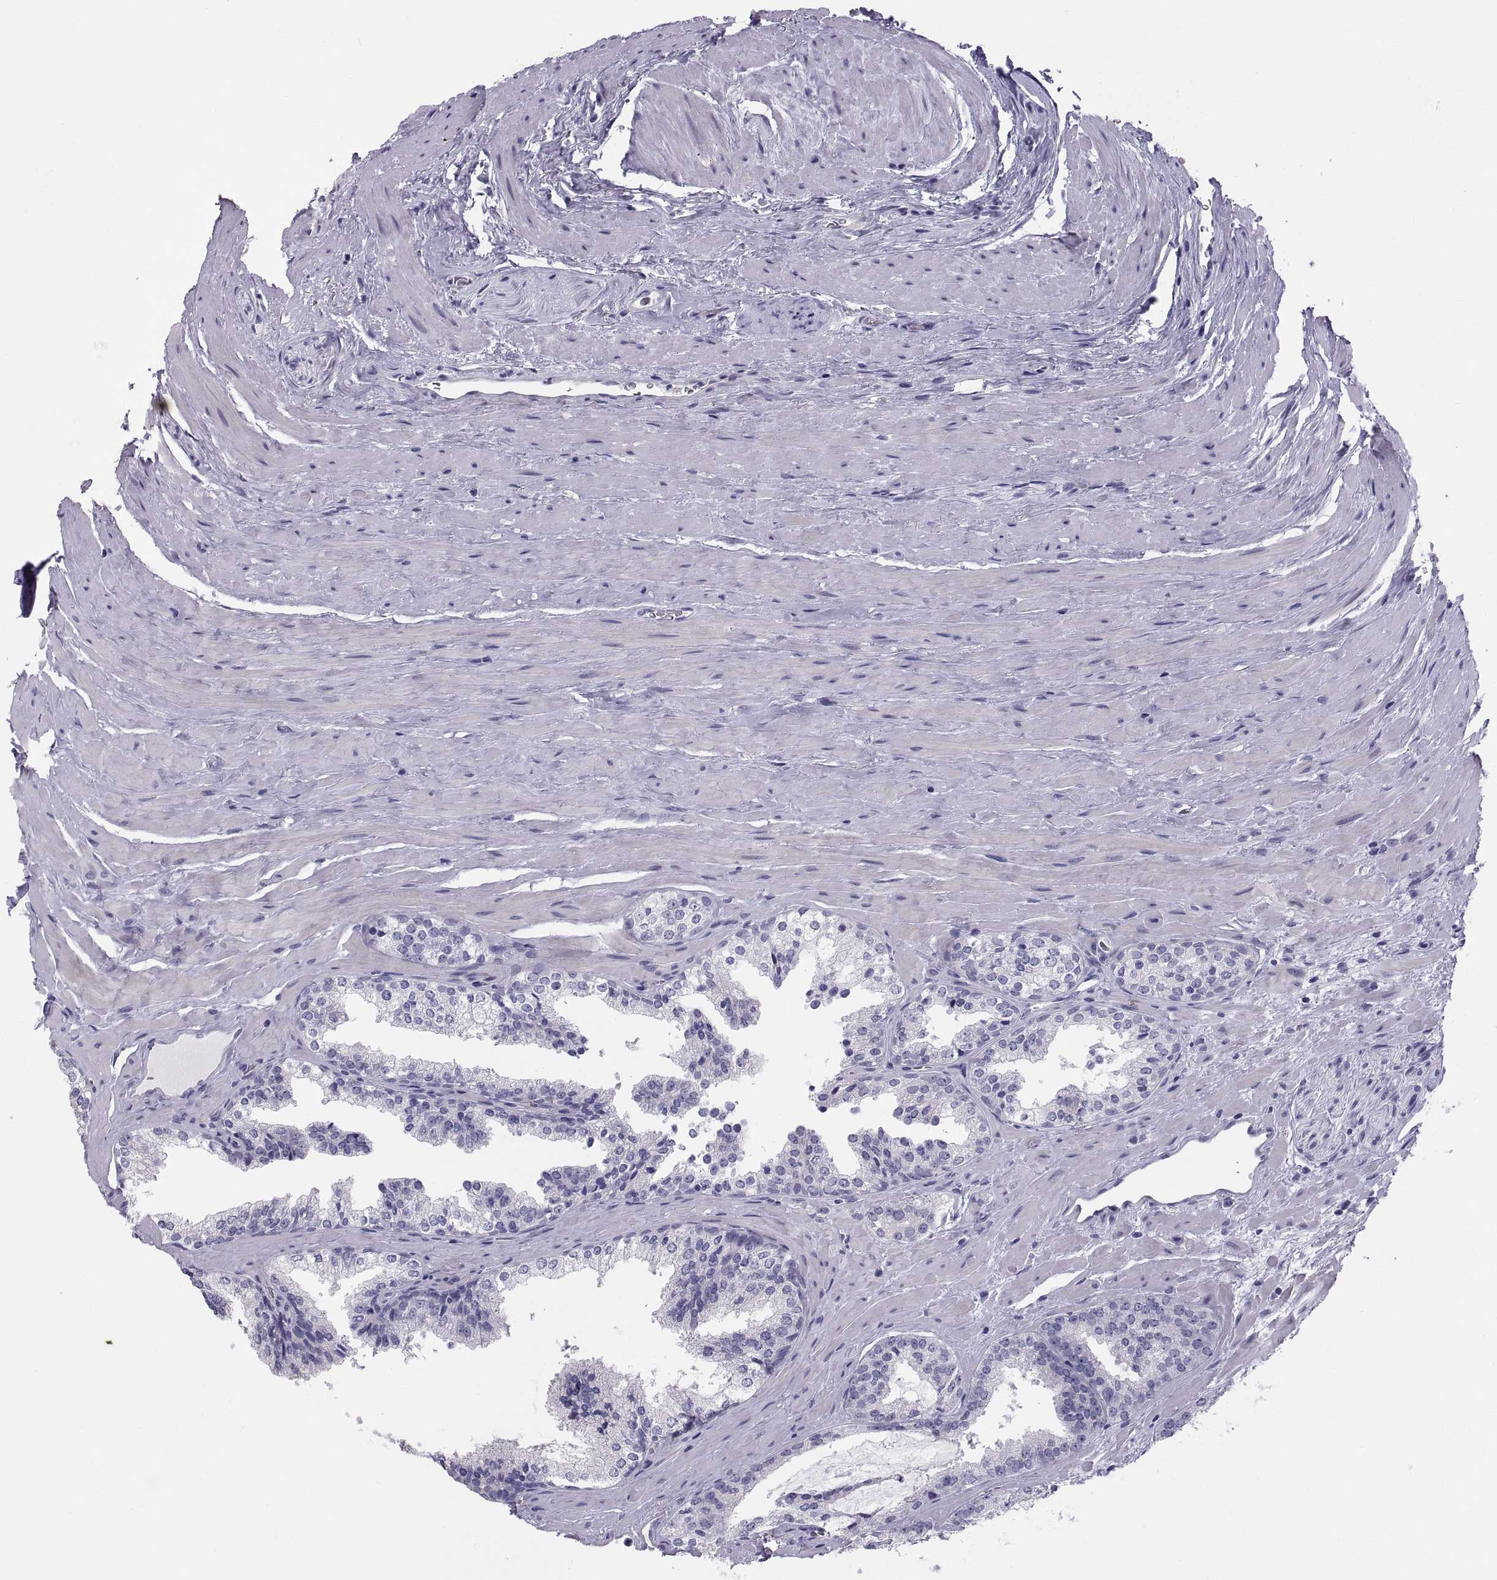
{"staining": {"intensity": "negative", "quantity": "none", "location": "none"}, "tissue": "prostate cancer", "cell_type": "Tumor cells", "image_type": "cancer", "snomed": [{"axis": "morphology", "description": "Adenocarcinoma, NOS"}, {"axis": "morphology", "description": "Adenocarcinoma, High grade"}, {"axis": "topography", "description": "Prostate"}], "caption": "Immunohistochemical staining of human prostate adenocarcinoma (high-grade) exhibits no significant staining in tumor cells.", "gene": "RNASE12", "patient": {"sex": "male", "age": 62}}